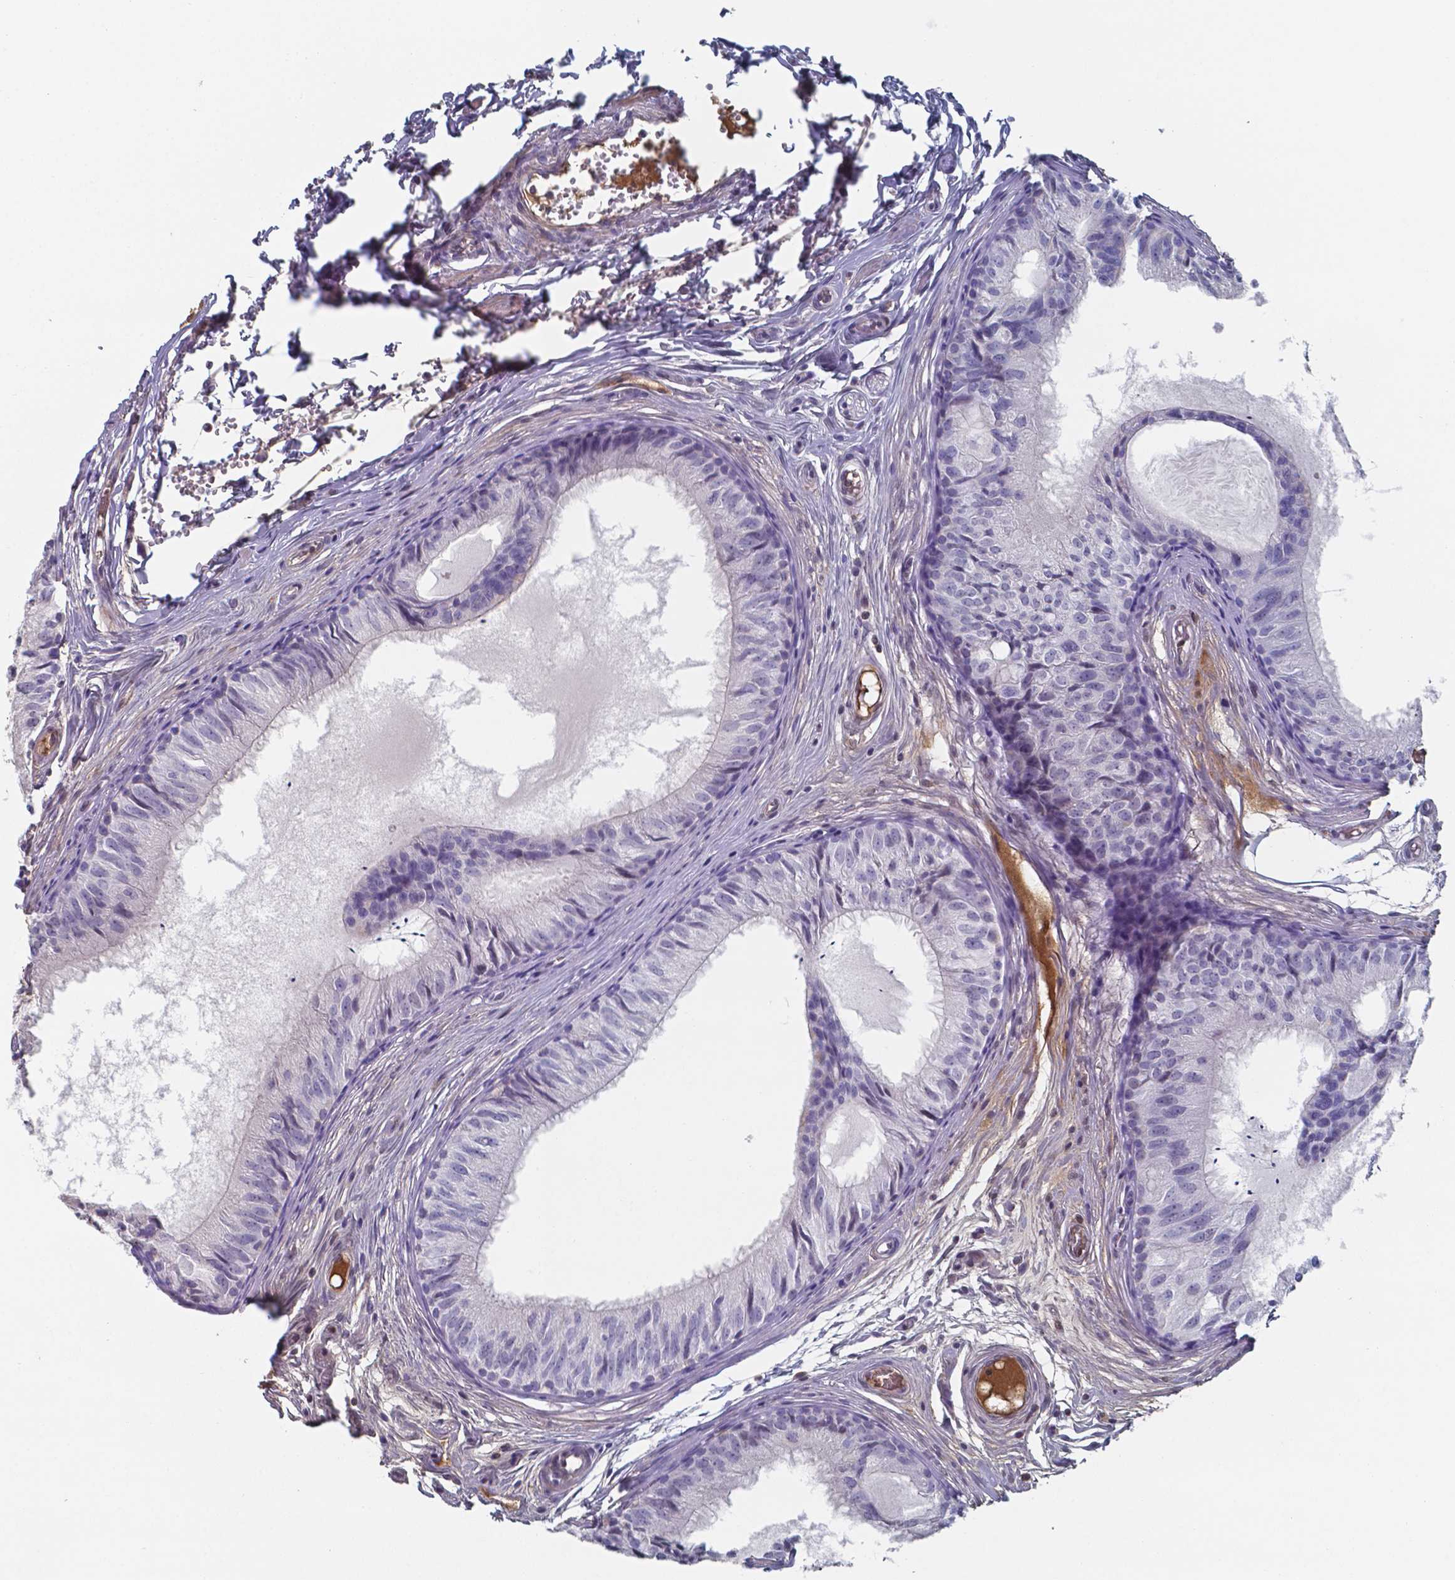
{"staining": {"intensity": "negative", "quantity": "none", "location": "none"}, "tissue": "epididymis", "cell_type": "Glandular cells", "image_type": "normal", "snomed": [{"axis": "morphology", "description": "Normal tissue, NOS"}, {"axis": "topography", "description": "Epididymis"}], "caption": "Human epididymis stained for a protein using IHC exhibits no staining in glandular cells.", "gene": "BTBD17", "patient": {"sex": "male", "age": 25}}